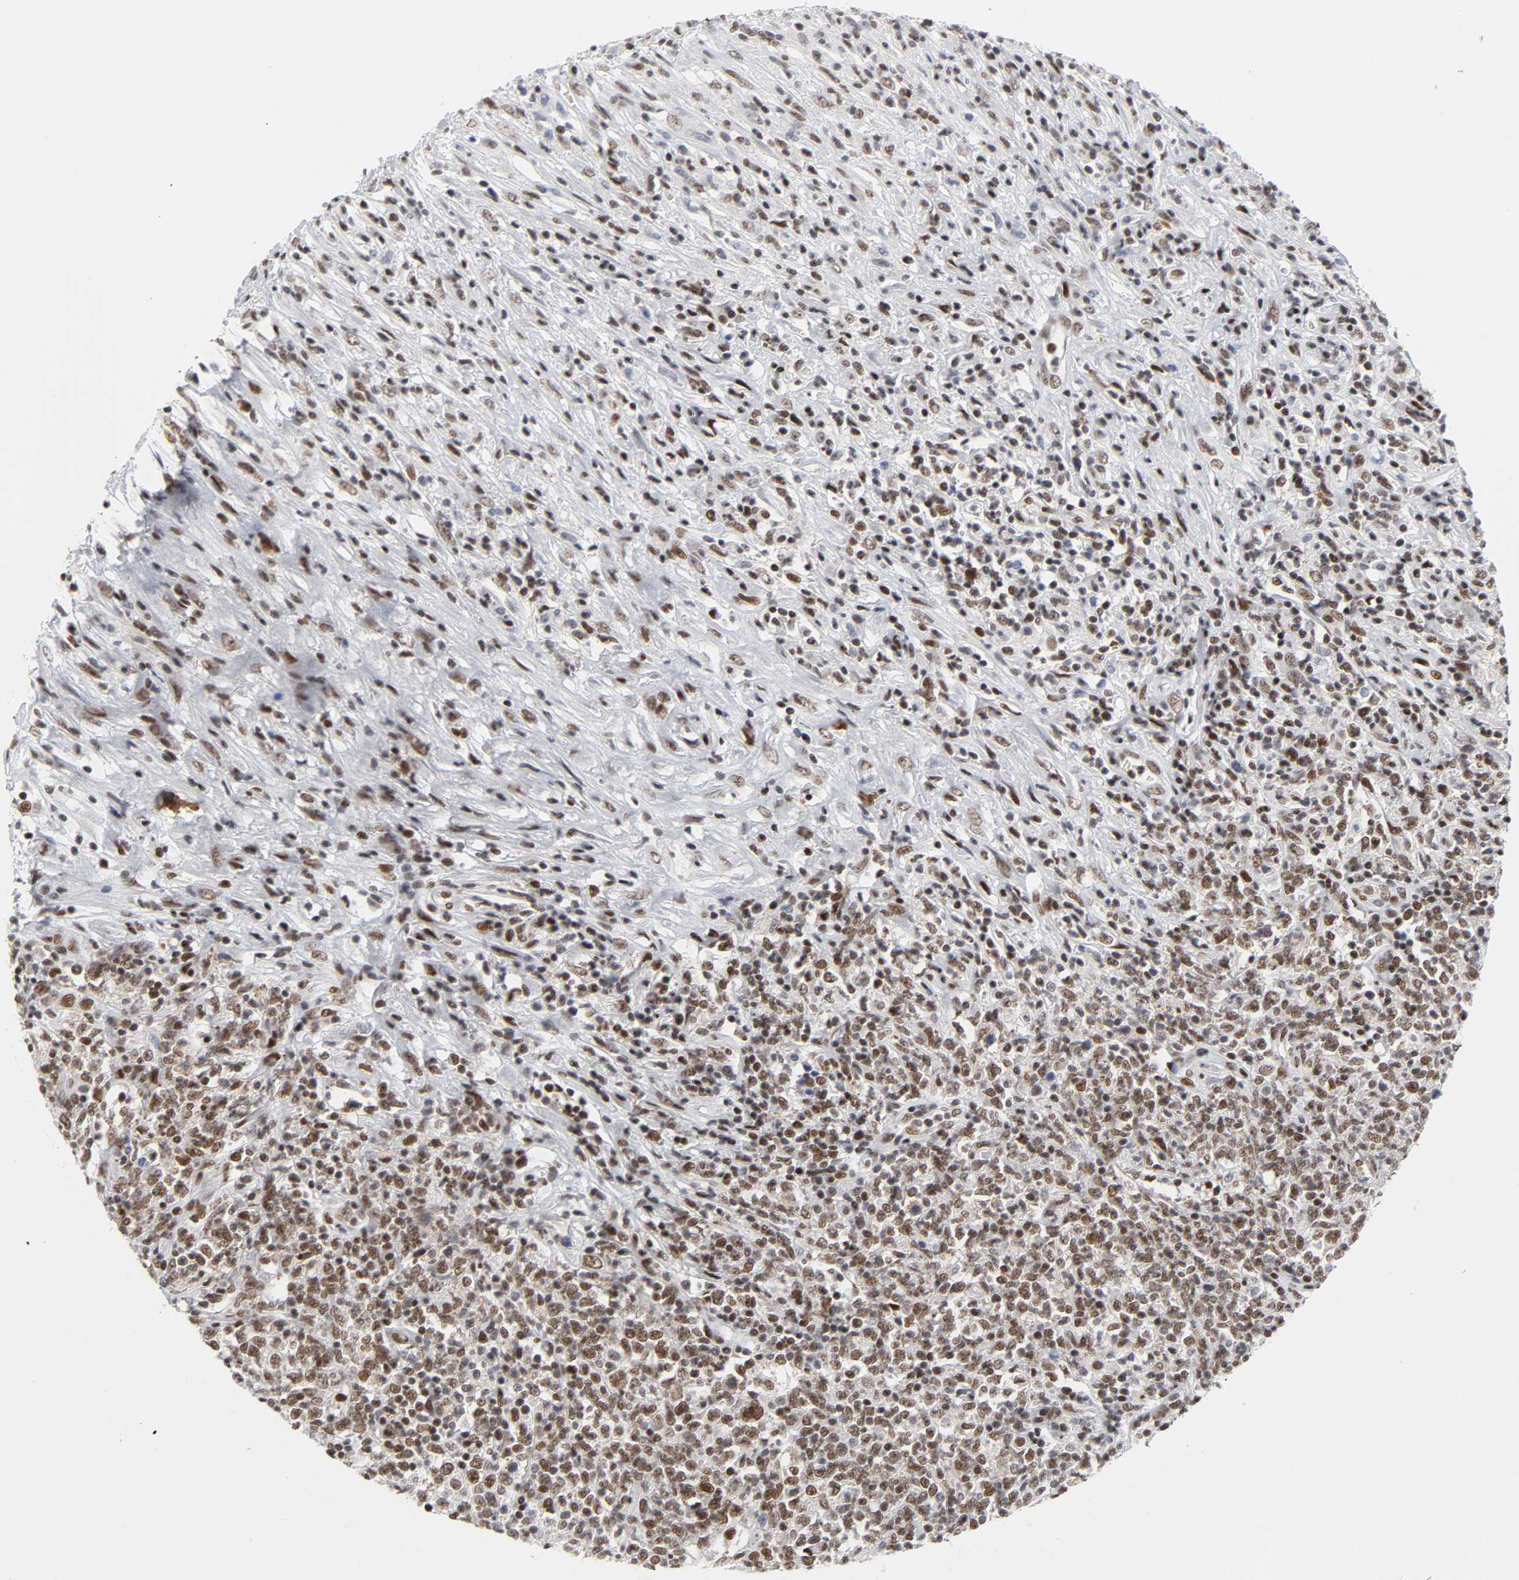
{"staining": {"intensity": "moderate", "quantity": ">75%", "location": "nuclear"}, "tissue": "lymphoma", "cell_type": "Tumor cells", "image_type": "cancer", "snomed": [{"axis": "morphology", "description": "Malignant lymphoma, non-Hodgkin's type, High grade"}, {"axis": "topography", "description": "Lymph node"}], "caption": "A histopathology image of high-grade malignant lymphoma, non-Hodgkin's type stained for a protein shows moderate nuclear brown staining in tumor cells.", "gene": "CREBBP", "patient": {"sex": "female", "age": 84}}